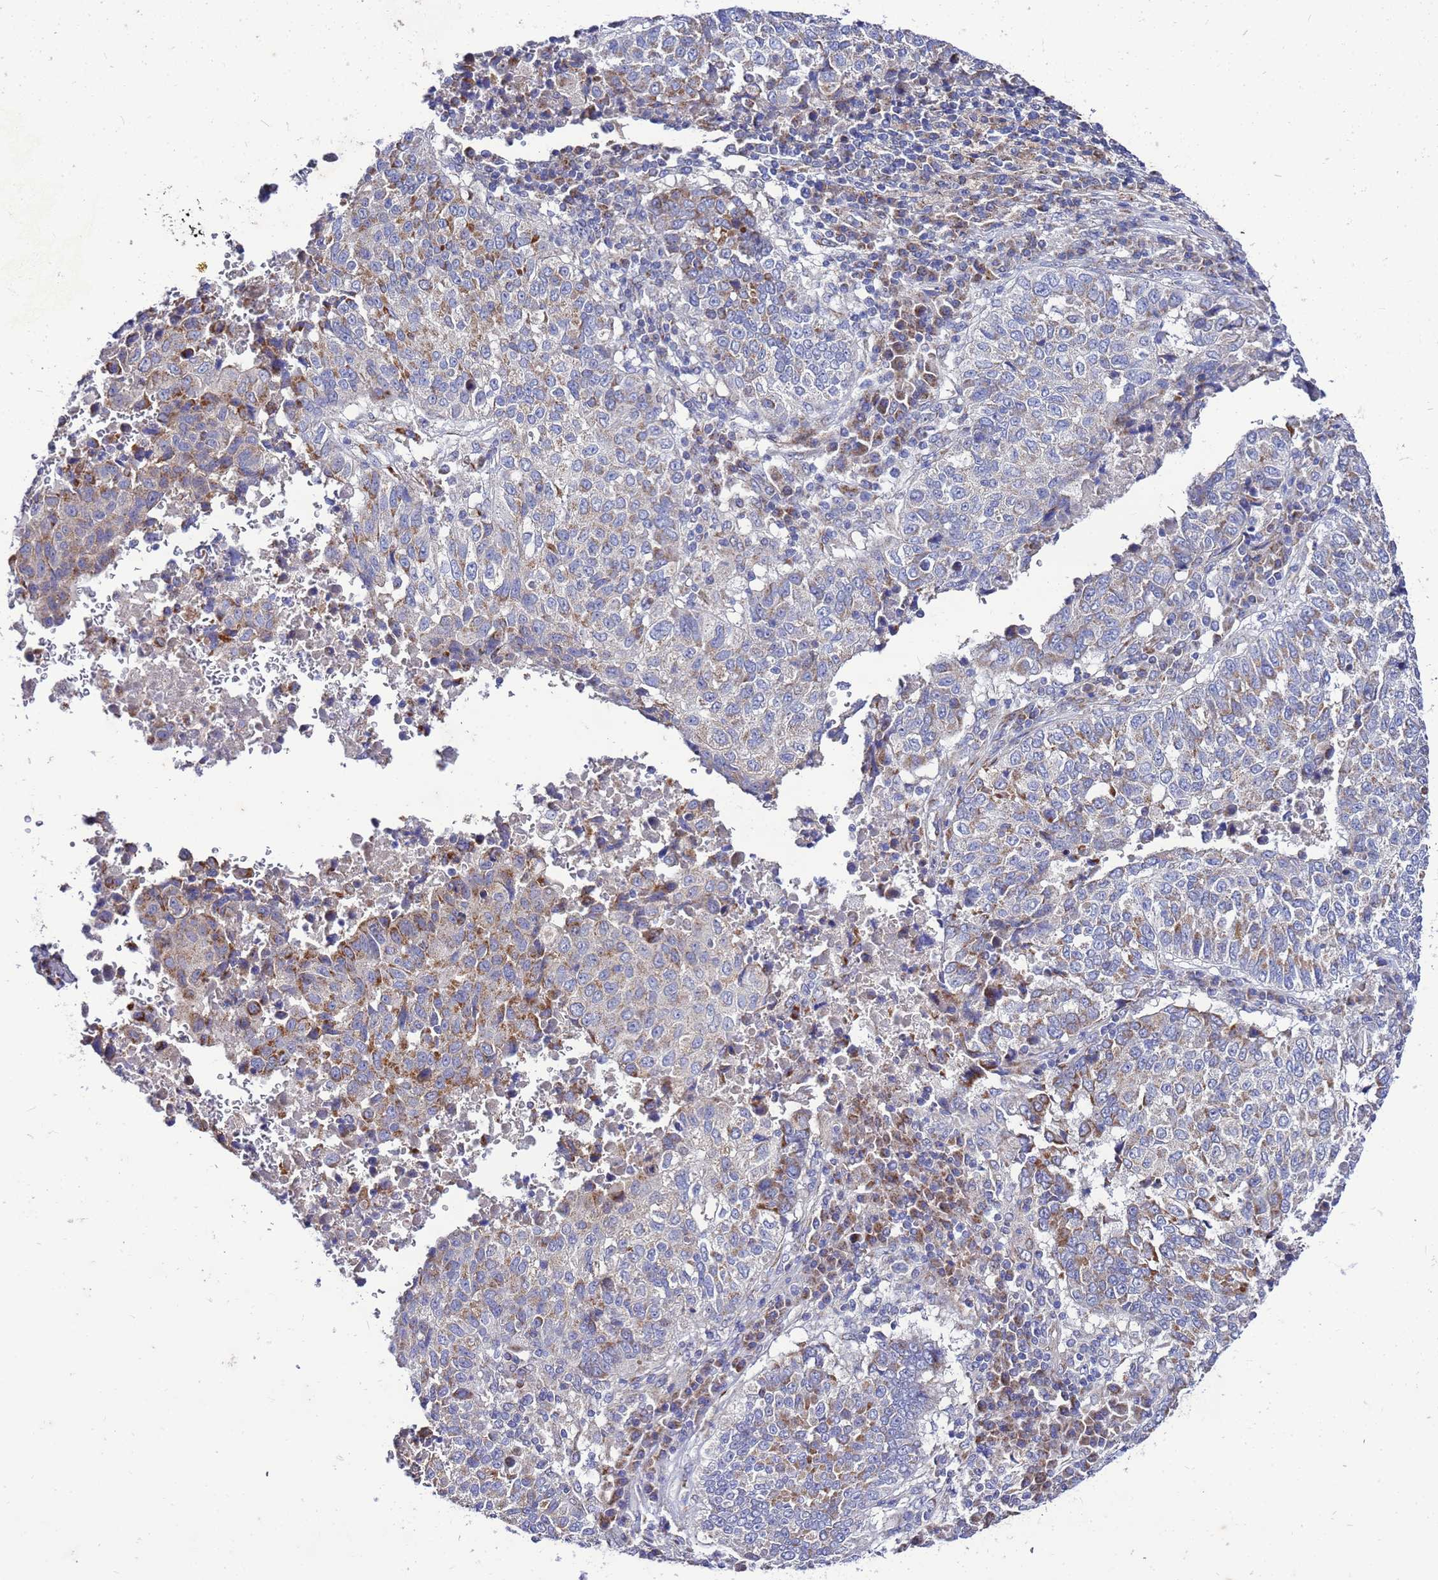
{"staining": {"intensity": "moderate", "quantity": "25%-75%", "location": "cytoplasmic/membranous"}, "tissue": "lung cancer", "cell_type": "Tumor cells", "image_type": "cancer", "snomed": [{"axis": "morphology", "description": "Squamous cell carcinoma, NOS"}, {"axis": "topography", "description": "Lung"}], "caption": "Brown immunohistochemical staining in lung squamous cell carcinoma exhibits moderate cytoplasmic/membranous expression in approximately 25%-75% of tumor cells.", "gene": "FAHD2A", "patient": {"sex": "male", "age": 73}}